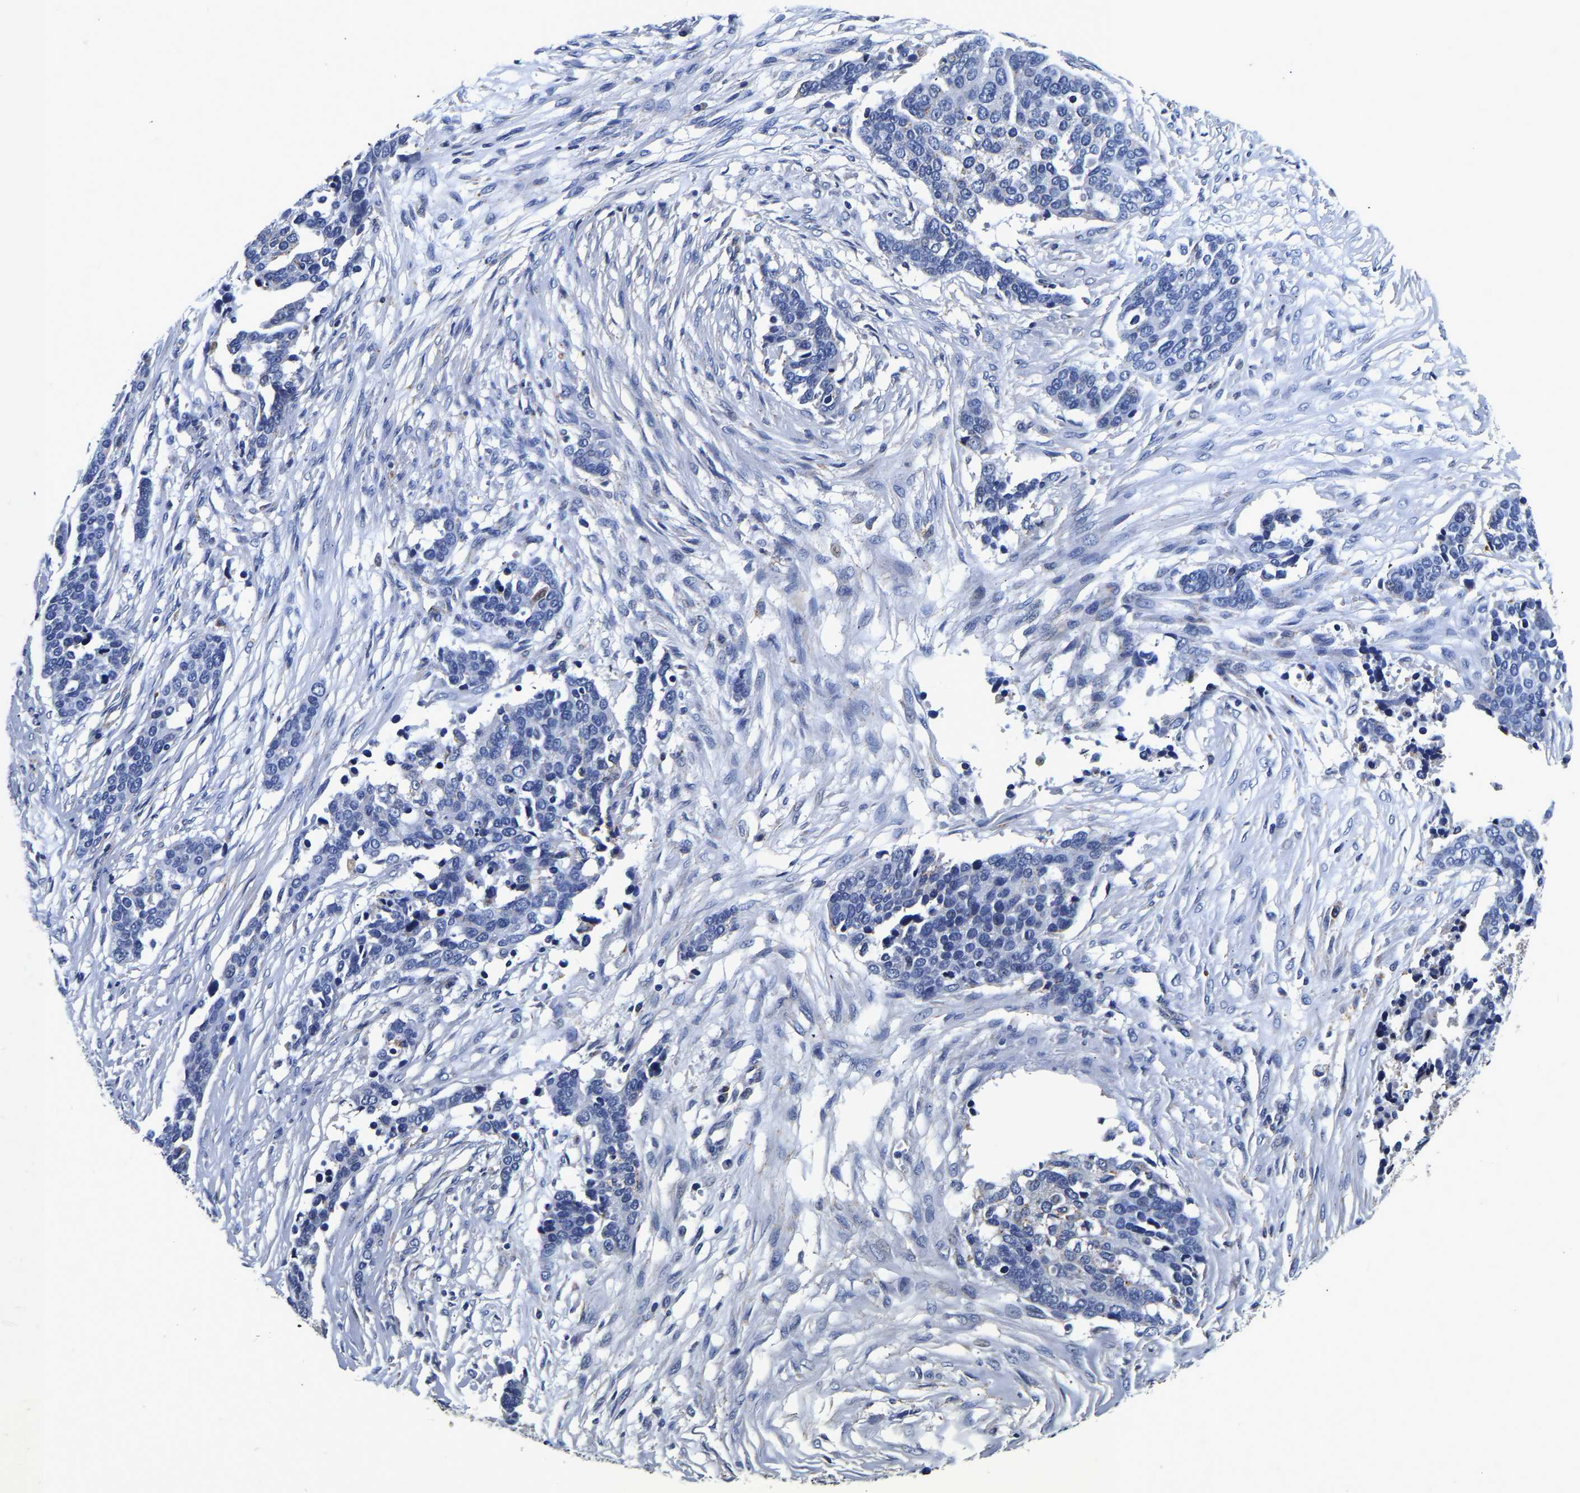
{"staining": {"intensity": "negative", "quantity": "none", "location": "none"}, "tissue": "ovarian cancer", "cell_type": "Tumor cells", "image_type": "cancer", "snomed": [{"axis": "morphology", "description": "Cystadenocarcinoma, serous, NOS"}, {"axis": "topography", "description": "Ovary"}], "caption": "The photomicrograph exhibits no significant expression in tumor cells of ovarian cancer (serous cystadenocarcinoma).", "gene": "GRN", "patient": {"sex": "female", "age": 44}}